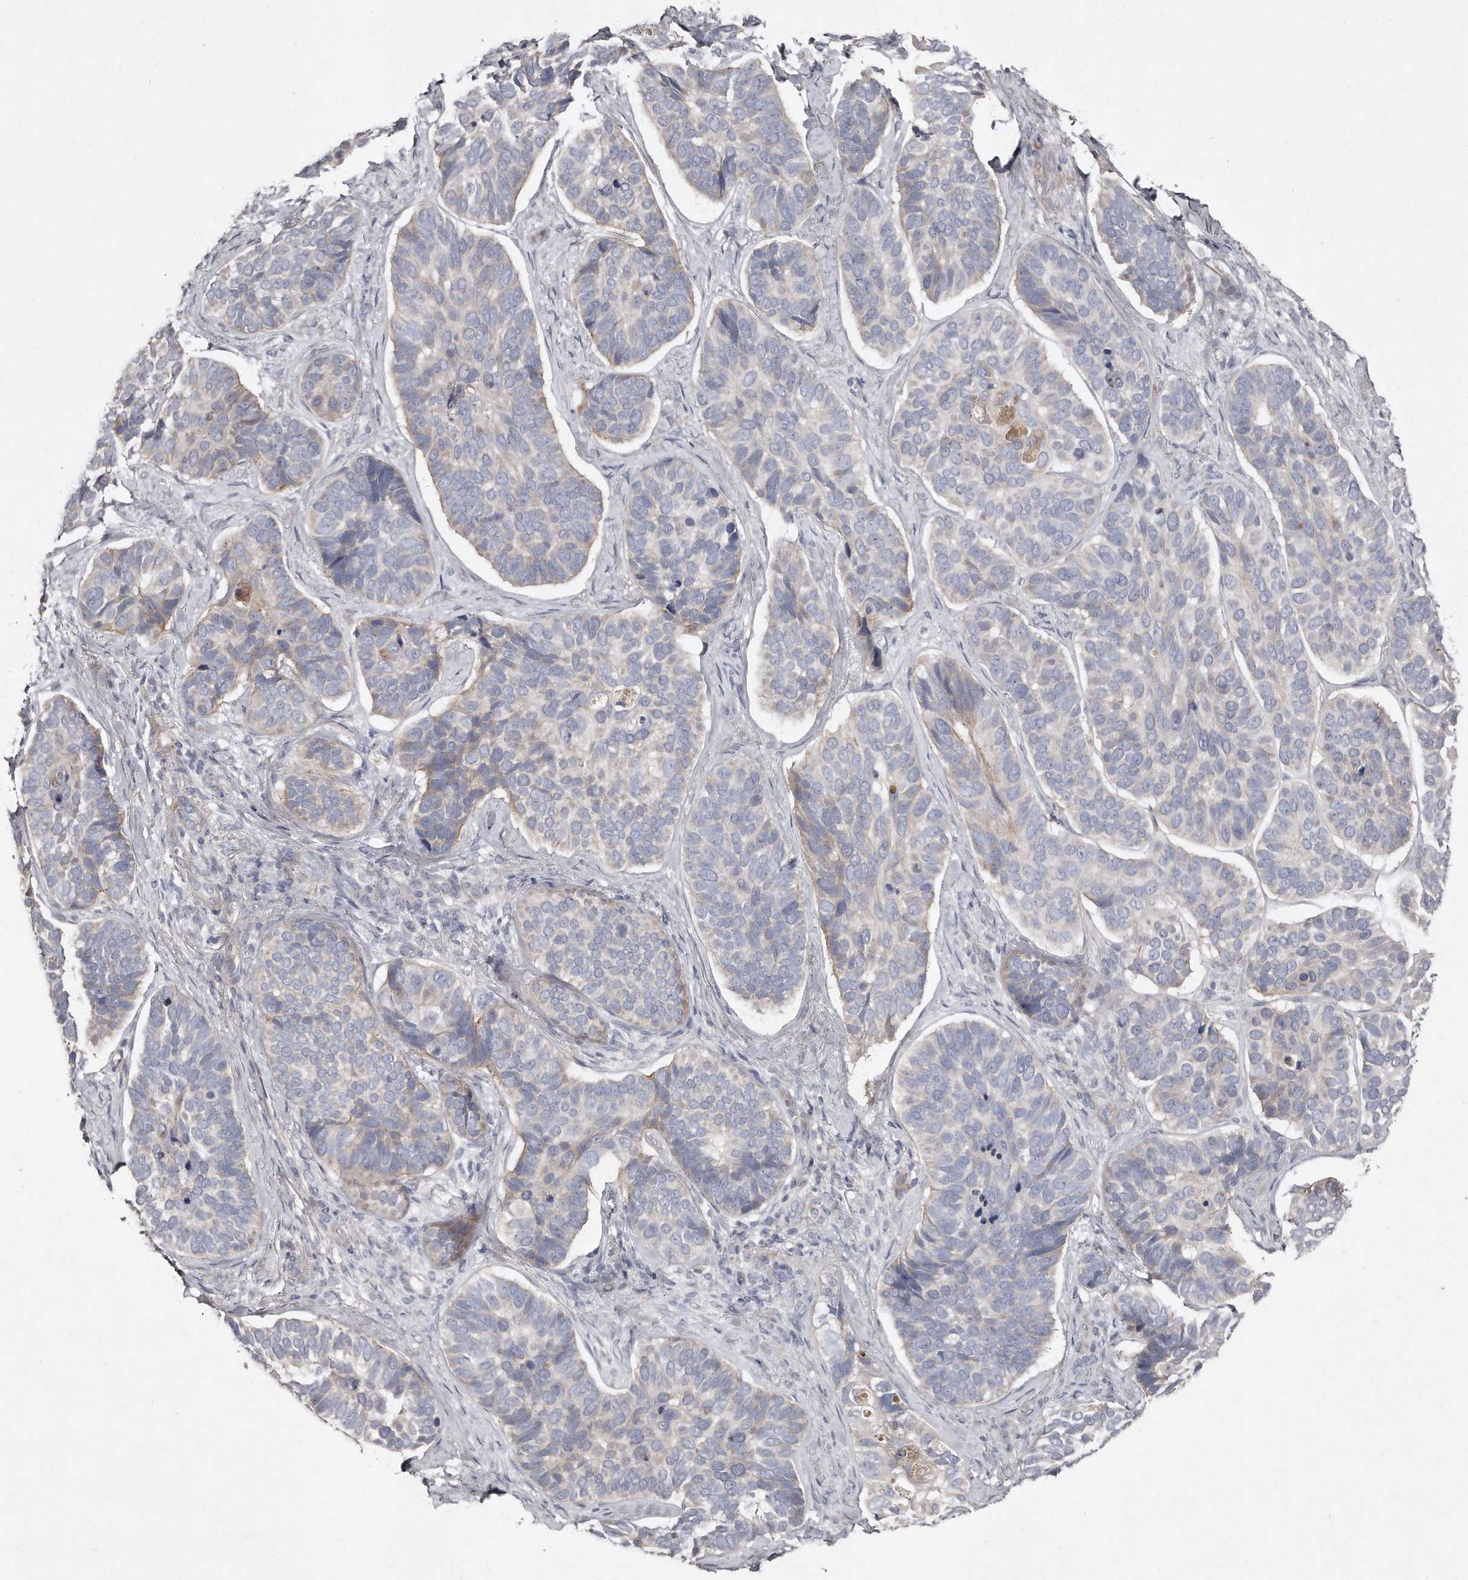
{"staining": {"intensity": "negative", "quantity": "none", "location": "none"}, "tissue": "skin cancer", "cell_type": "Tumor cells", "image_type": "cancer", "snomed": [{"axis": "morphology", "description": "Basal cell carcinoma"}, {"axis": "topography", "description": "Skin"}], "caption": "This is a image of immunohistochemistry (IHC) staining of skin cancer, which shows no expression in tumor cells.", "gene": "TECR", "patient": {"sex": "male", "age": 62}}